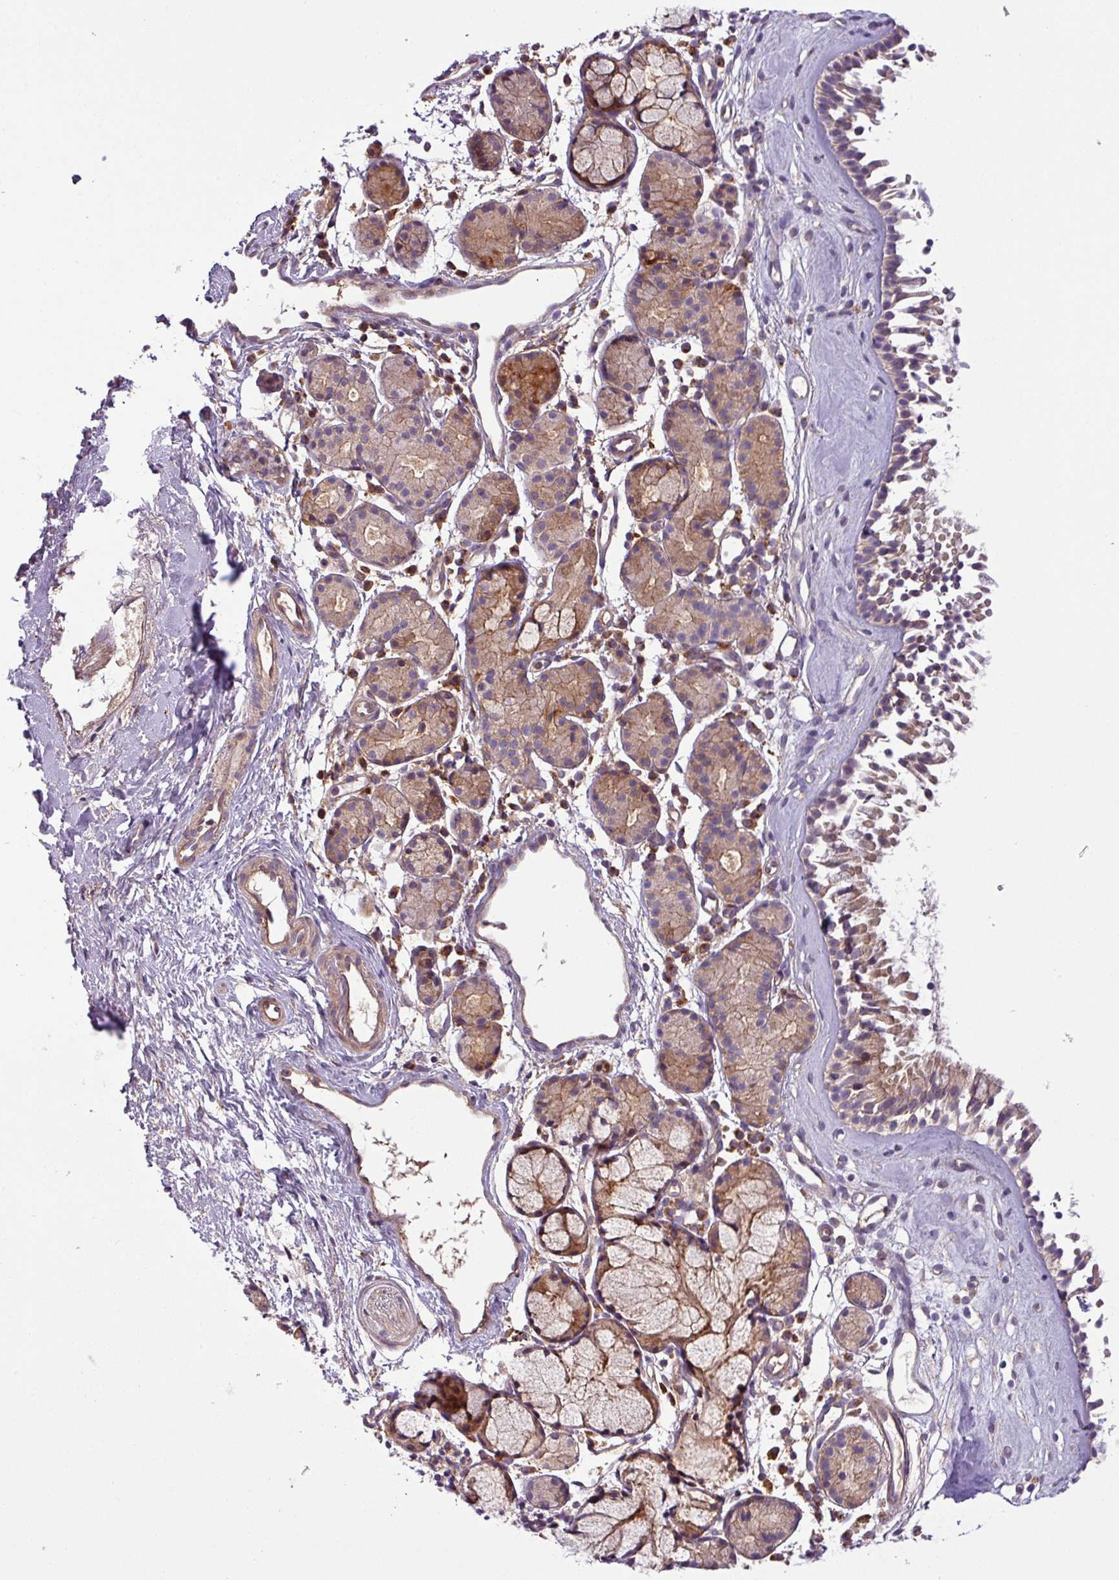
{"staining": {"intensity": "moderate", "quantity": "25%-75%", "location": "cytoplasmic/membranous"}, "tissue": "nasopharynx", "cell_type": "Respiratory epithelial cells", "image_type": "normal", "snomed": [{"axis": "morphology", "description": "Normal tissue, NOS"}, {"axis": "topography", "description": "Nasopharynx"}], "caption": "Brown immunohistochemical staining in normal nasopharynx reveals moderate cytoplasmic/membranous staining in about 25%-75% of respiratory epithelial cells. Immunohistochemistry (ihc) stains the protein of interest in brown and the nuclei are stained blue.", "gene": "ART1", "patient": {"sex": "male", "age": 82}}